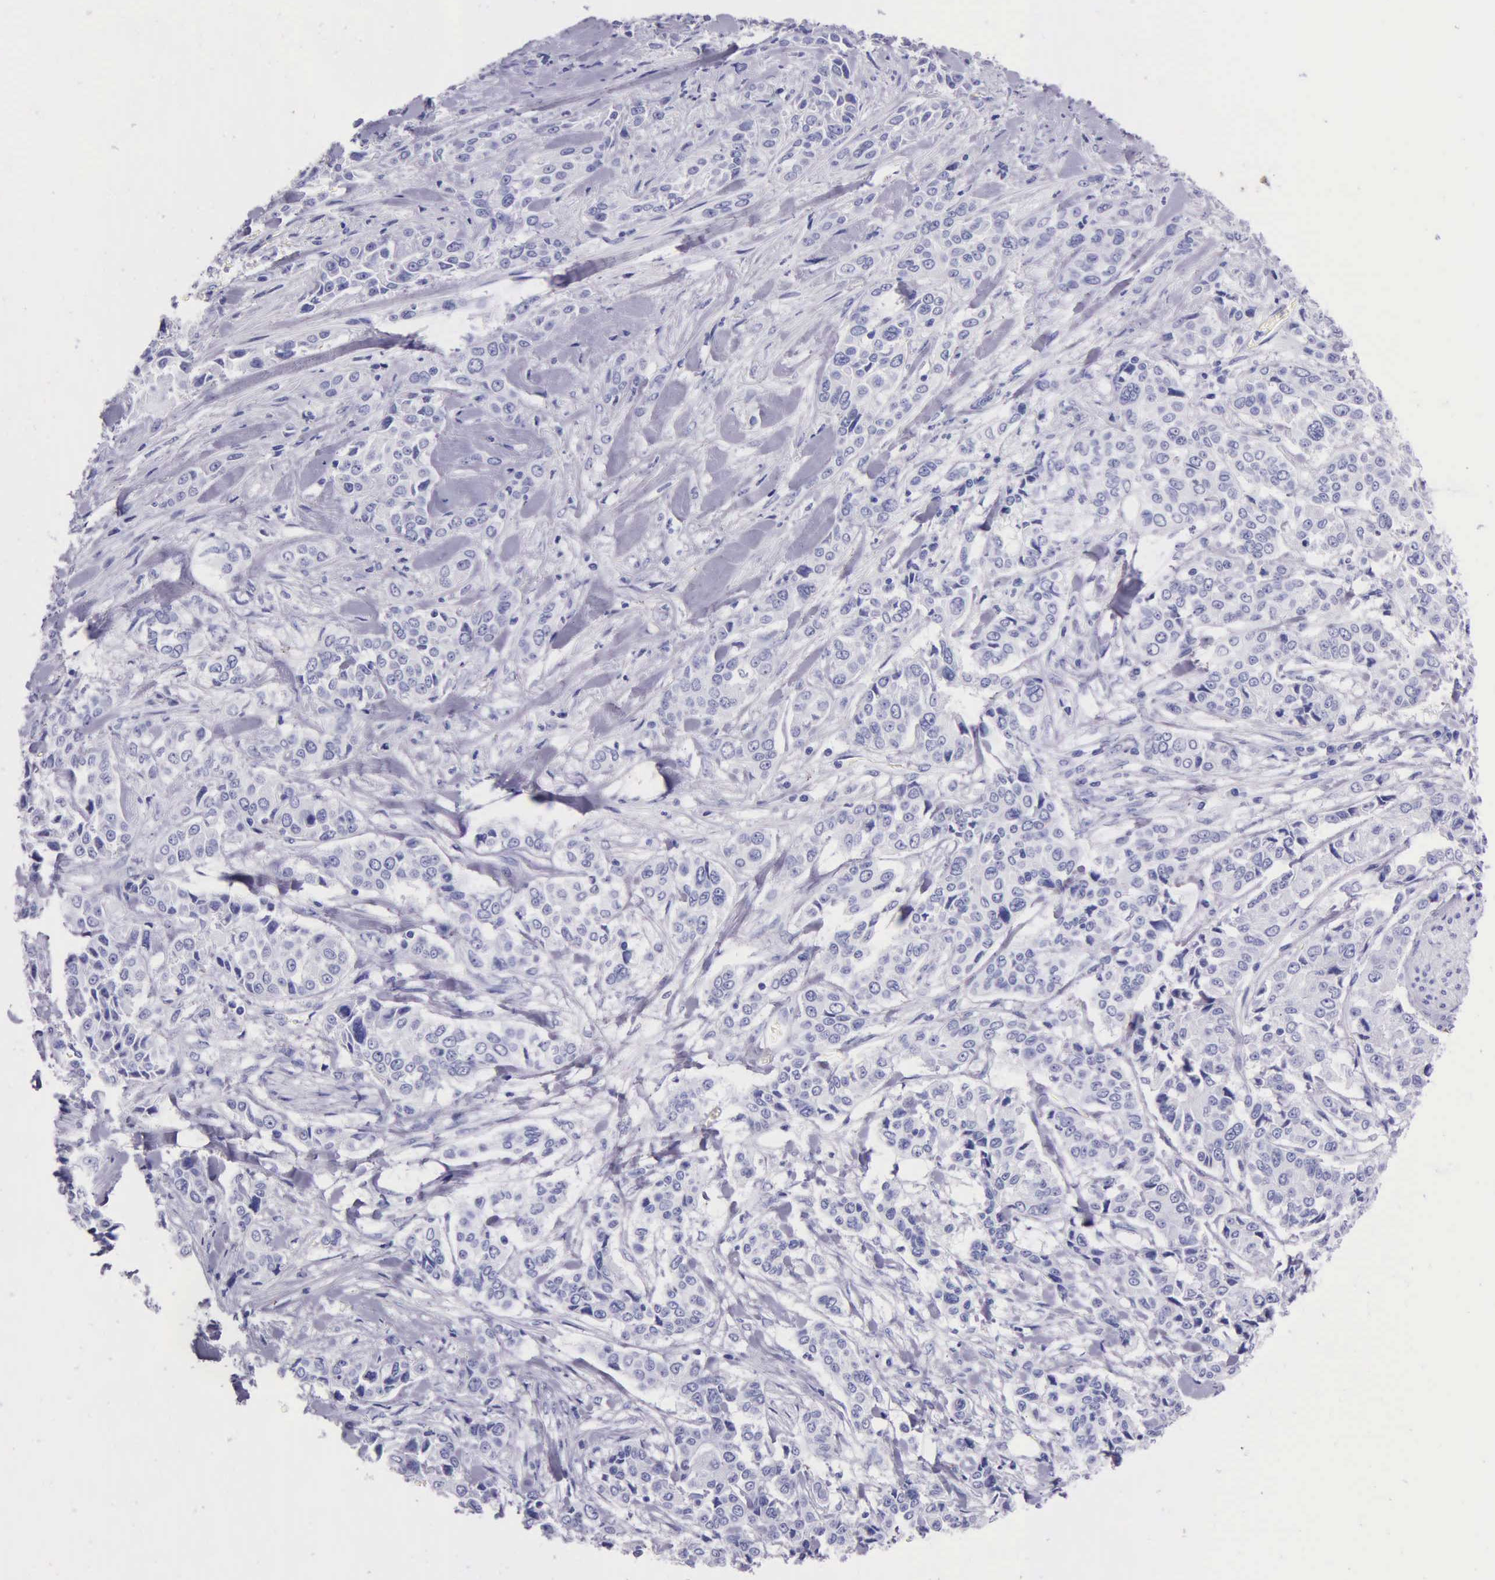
{"staining": {"intensity": "negative", "quantity": "none", "location": "none"}, "tissue": "pancreatic cancer", "cell_type": "Tumor cells", "image_type": "cancer", "snomed": [{"axis": "morphology", "description": "Adenocarcinoma, NOS"}, {"axis": "topography", "description": "Pancreas"}], "caption": "IHC histopathology image of pancreatic cancer (adenocarcinoma) stained for a protein (brown), which reveals no staining in tumor cells.", "gene": "KLK3", "patient": {"sex": "female", "age": 52}}